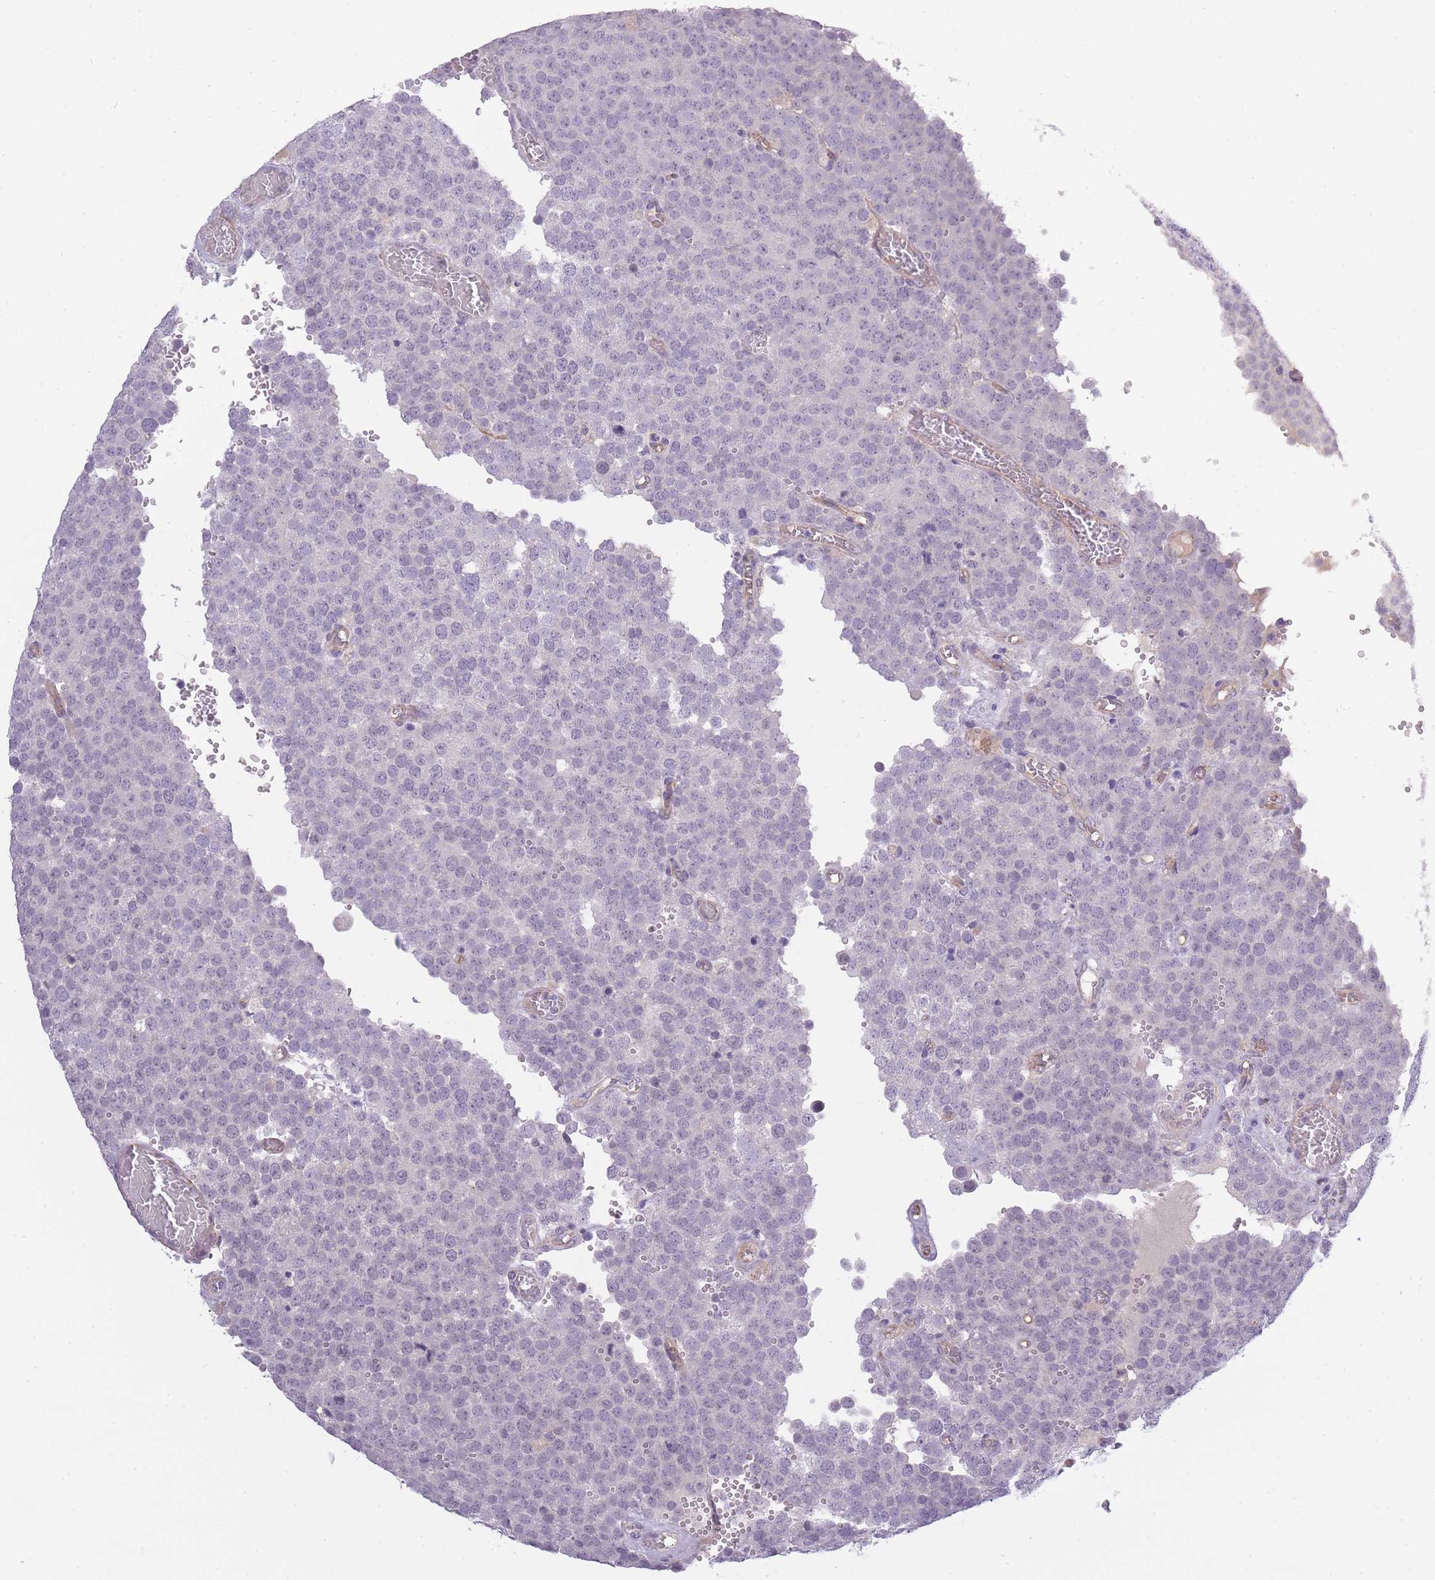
{"staining": {"intensity": "negative", "quantity": "none", "location": "none"}, "tissue": "testis cancer", "cell_type": "Tumor cells", "image_type": "cancer", "snomed": [{"axis": "morphology", "description": "Normal tissue, NOS"}, {"axis": "morphology", "description": "Seminoma, NOS"}, {"axis": "topography", "description": "Testis"}], "caption": "Testis cancer (seminoma) was stained to show a protein in brown. There is no significant staining in tumor cells.", "gene": "SLC8A2", "patient": {"sex": "male", "age": 71}}